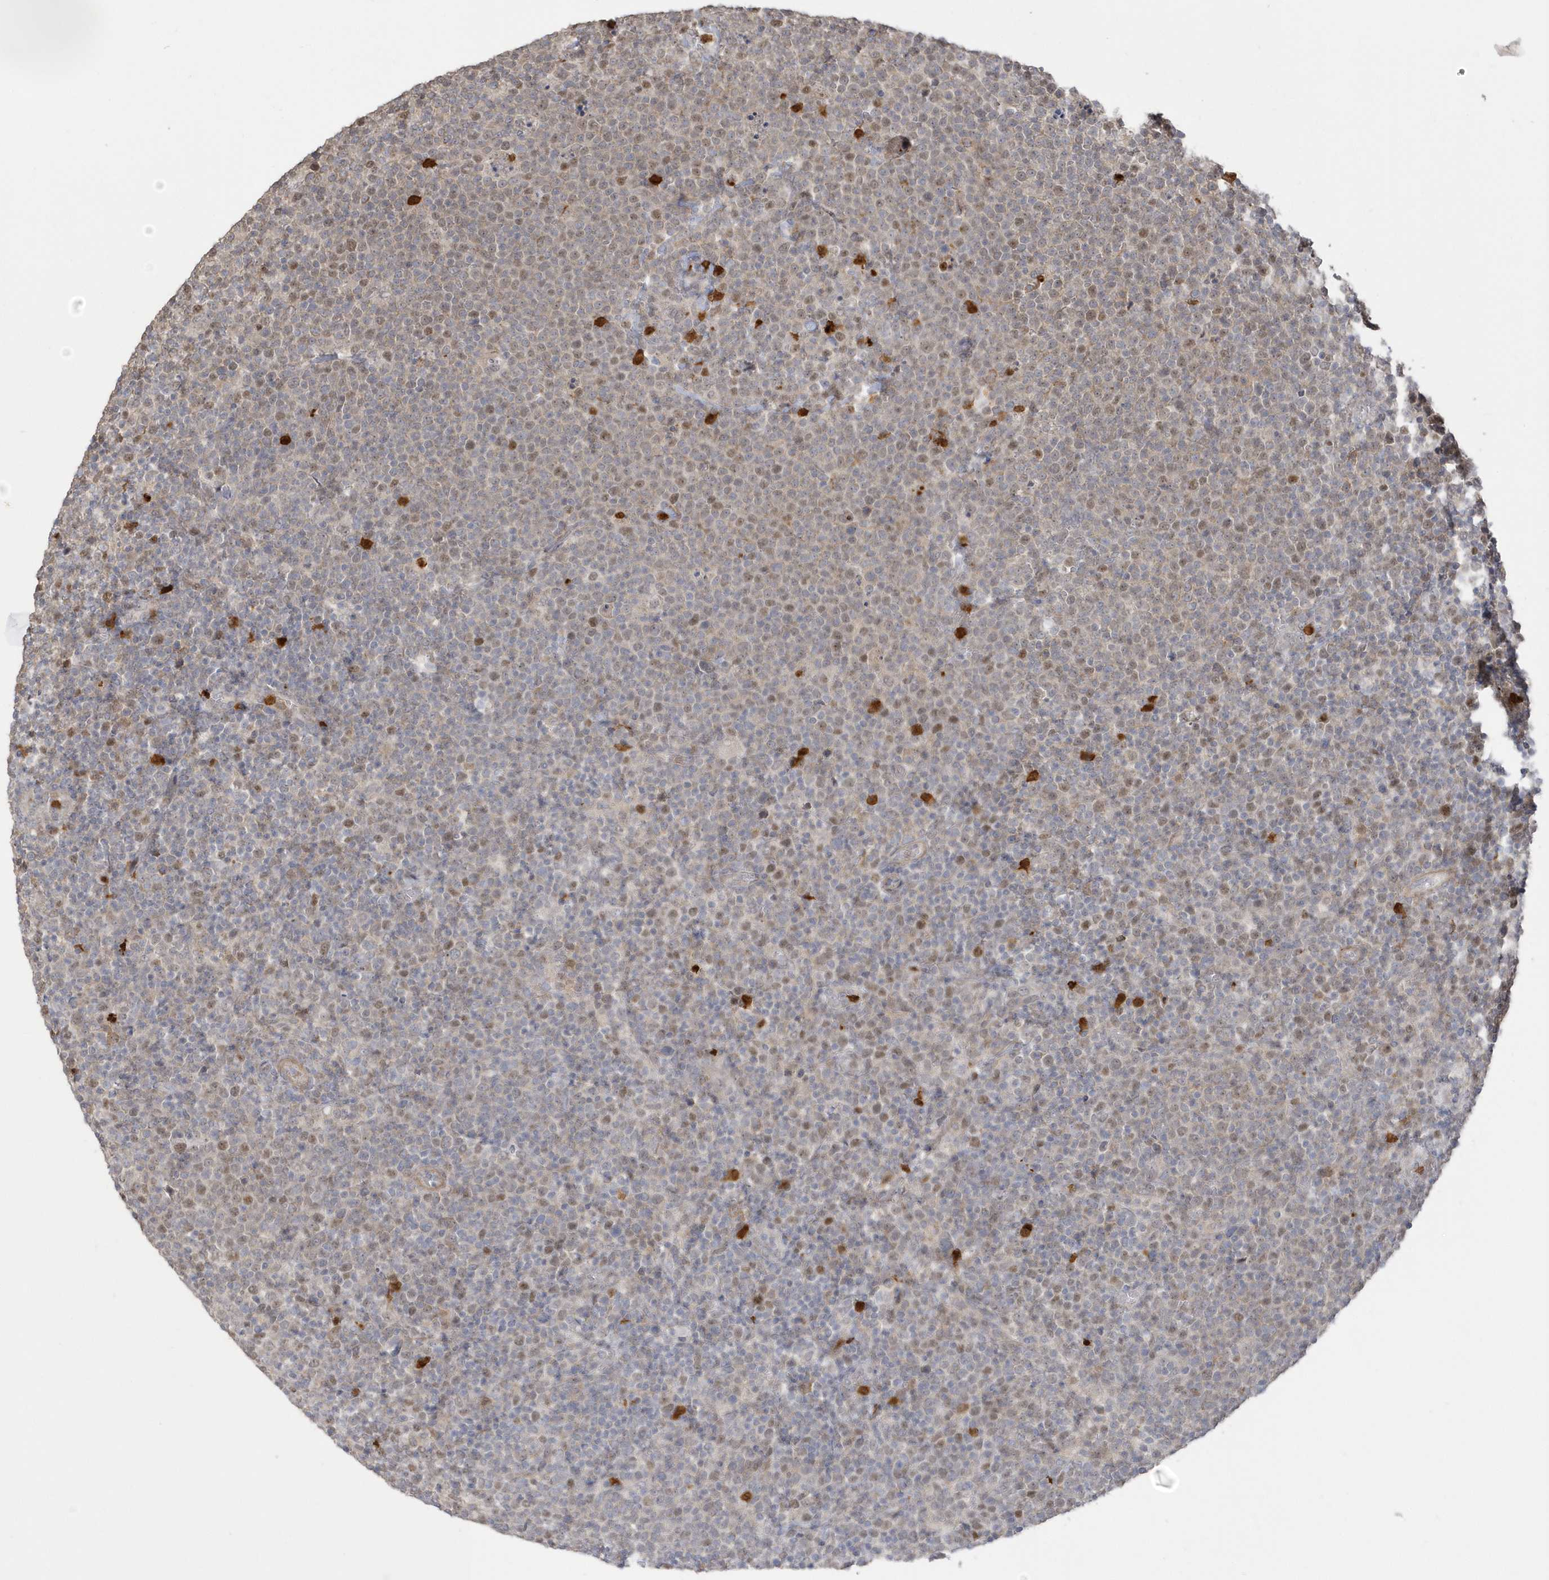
{"staining": {"intensity": "weak", "quantity": "<25%", "location": "nuclear"}, "tissue": "lymphoma", "cell_type": "Tumor cells", "image_type": "cancer", "snomed": [{"axis": "morphology", "description": "Malignant lymphoma, non-Hodgkin's type, High grade"}, {"axis": "topography", "description": "Lymph node"}], "caption": "High-grade malignant lymphoma, non-Hodgkin's type was stained to show a protein in brown. There is no significant staining in tumor cells.", "gene": "NAF1", "patient": {"sex": "male", "age": 61}}